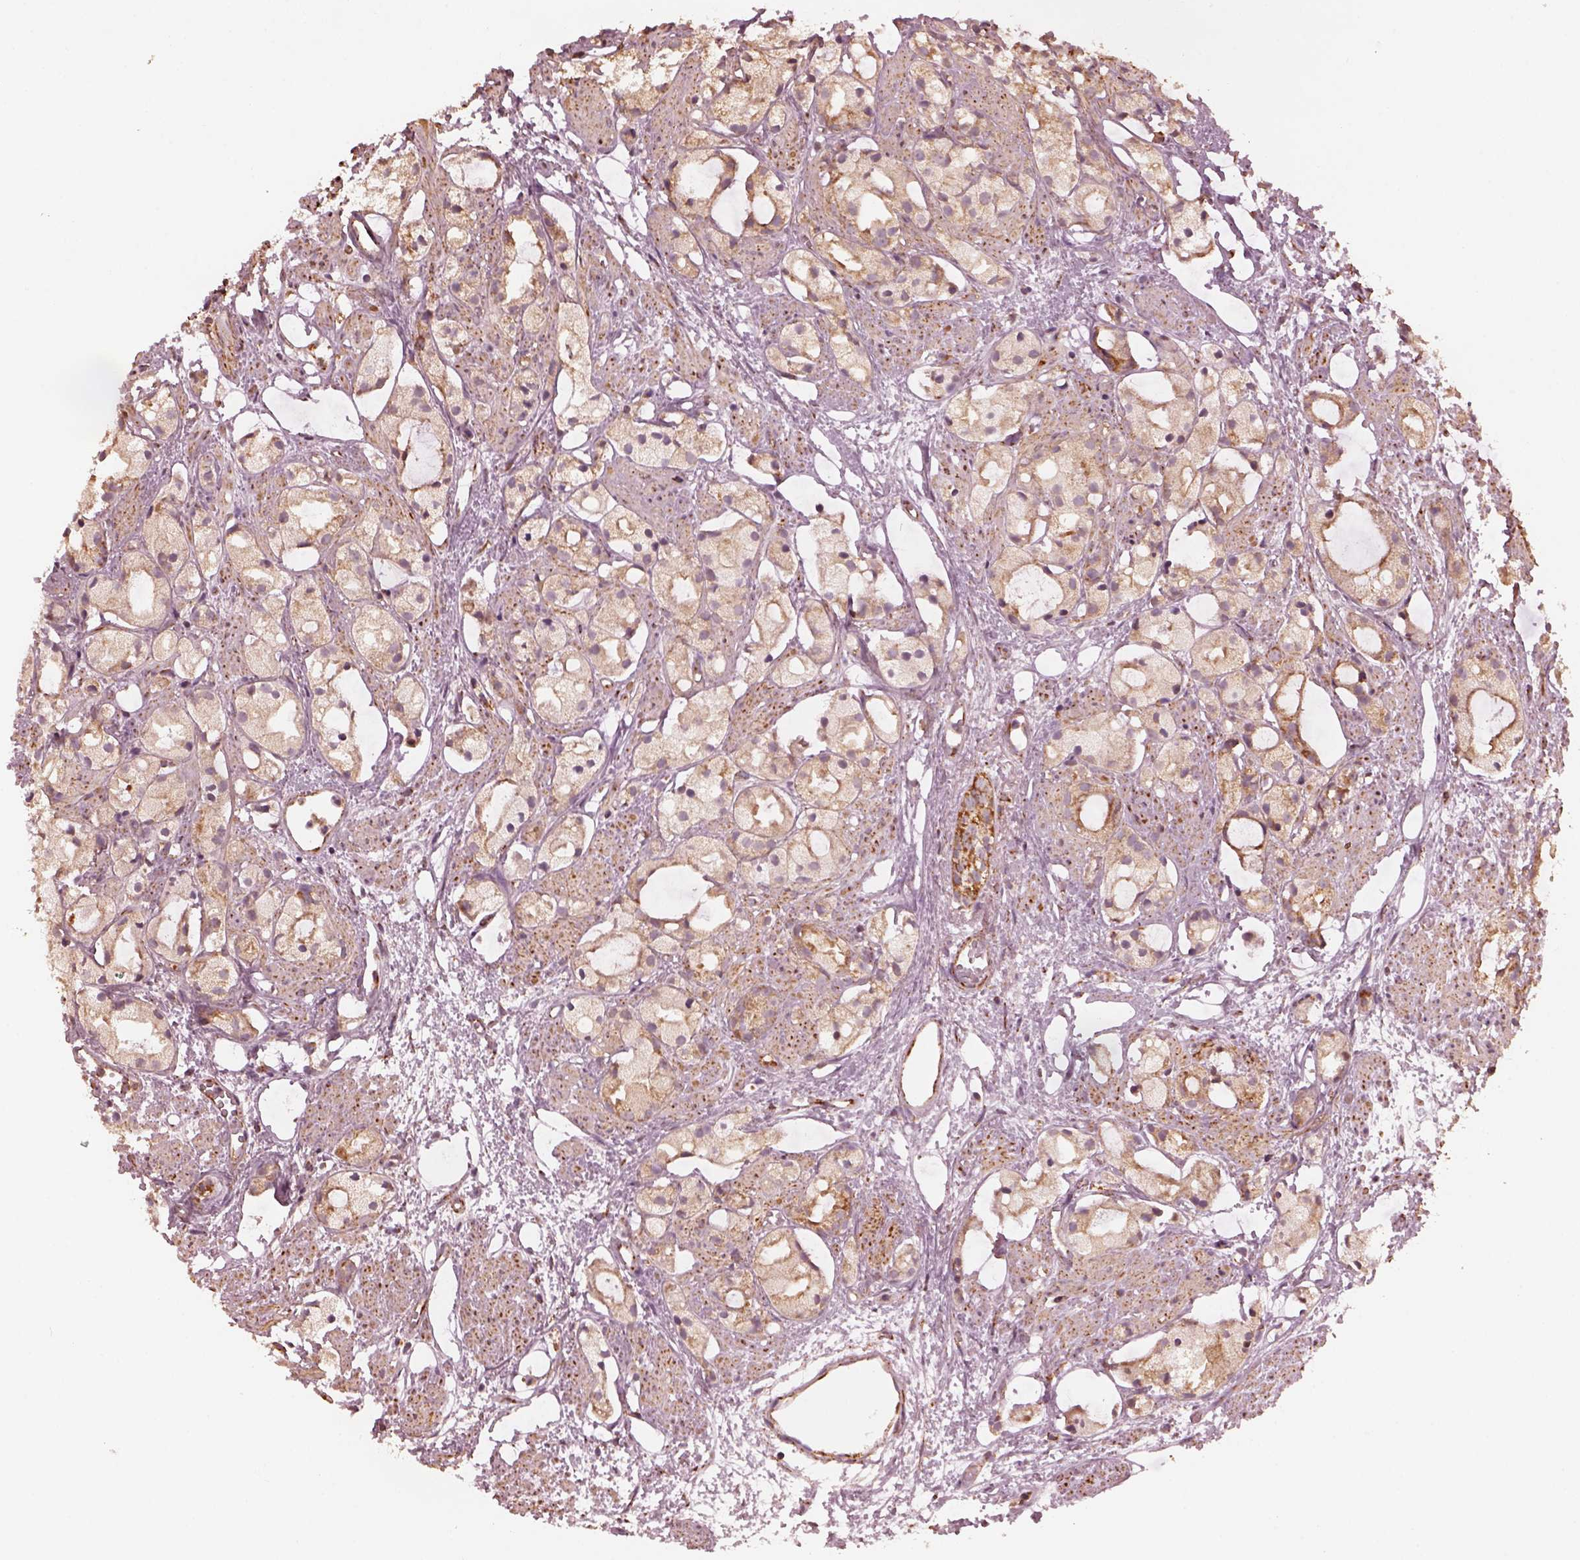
{"staining": {"intensity": "moderate", "quantity": ">75%", "location": "cytoplasmic/membranous"}, "tissue": "prostate cancer", "cell_type": "Tumor cells", "image_type": "cancer", "snomed": [{"axis": "morphology", "description": "Adenocarcinoma, High grade"}, {"axis": "topography", "description": "Prostate"}], "caption": "Prostate adenocarcinoma (high-grade) was stained to show a protein in brown. There is medium levels of moderate cytoplasmic/membranous expression in approximately >75% of tumor cells.", "gene": "NDUFB10", "patient": {"sex": "male", "age": 85}}